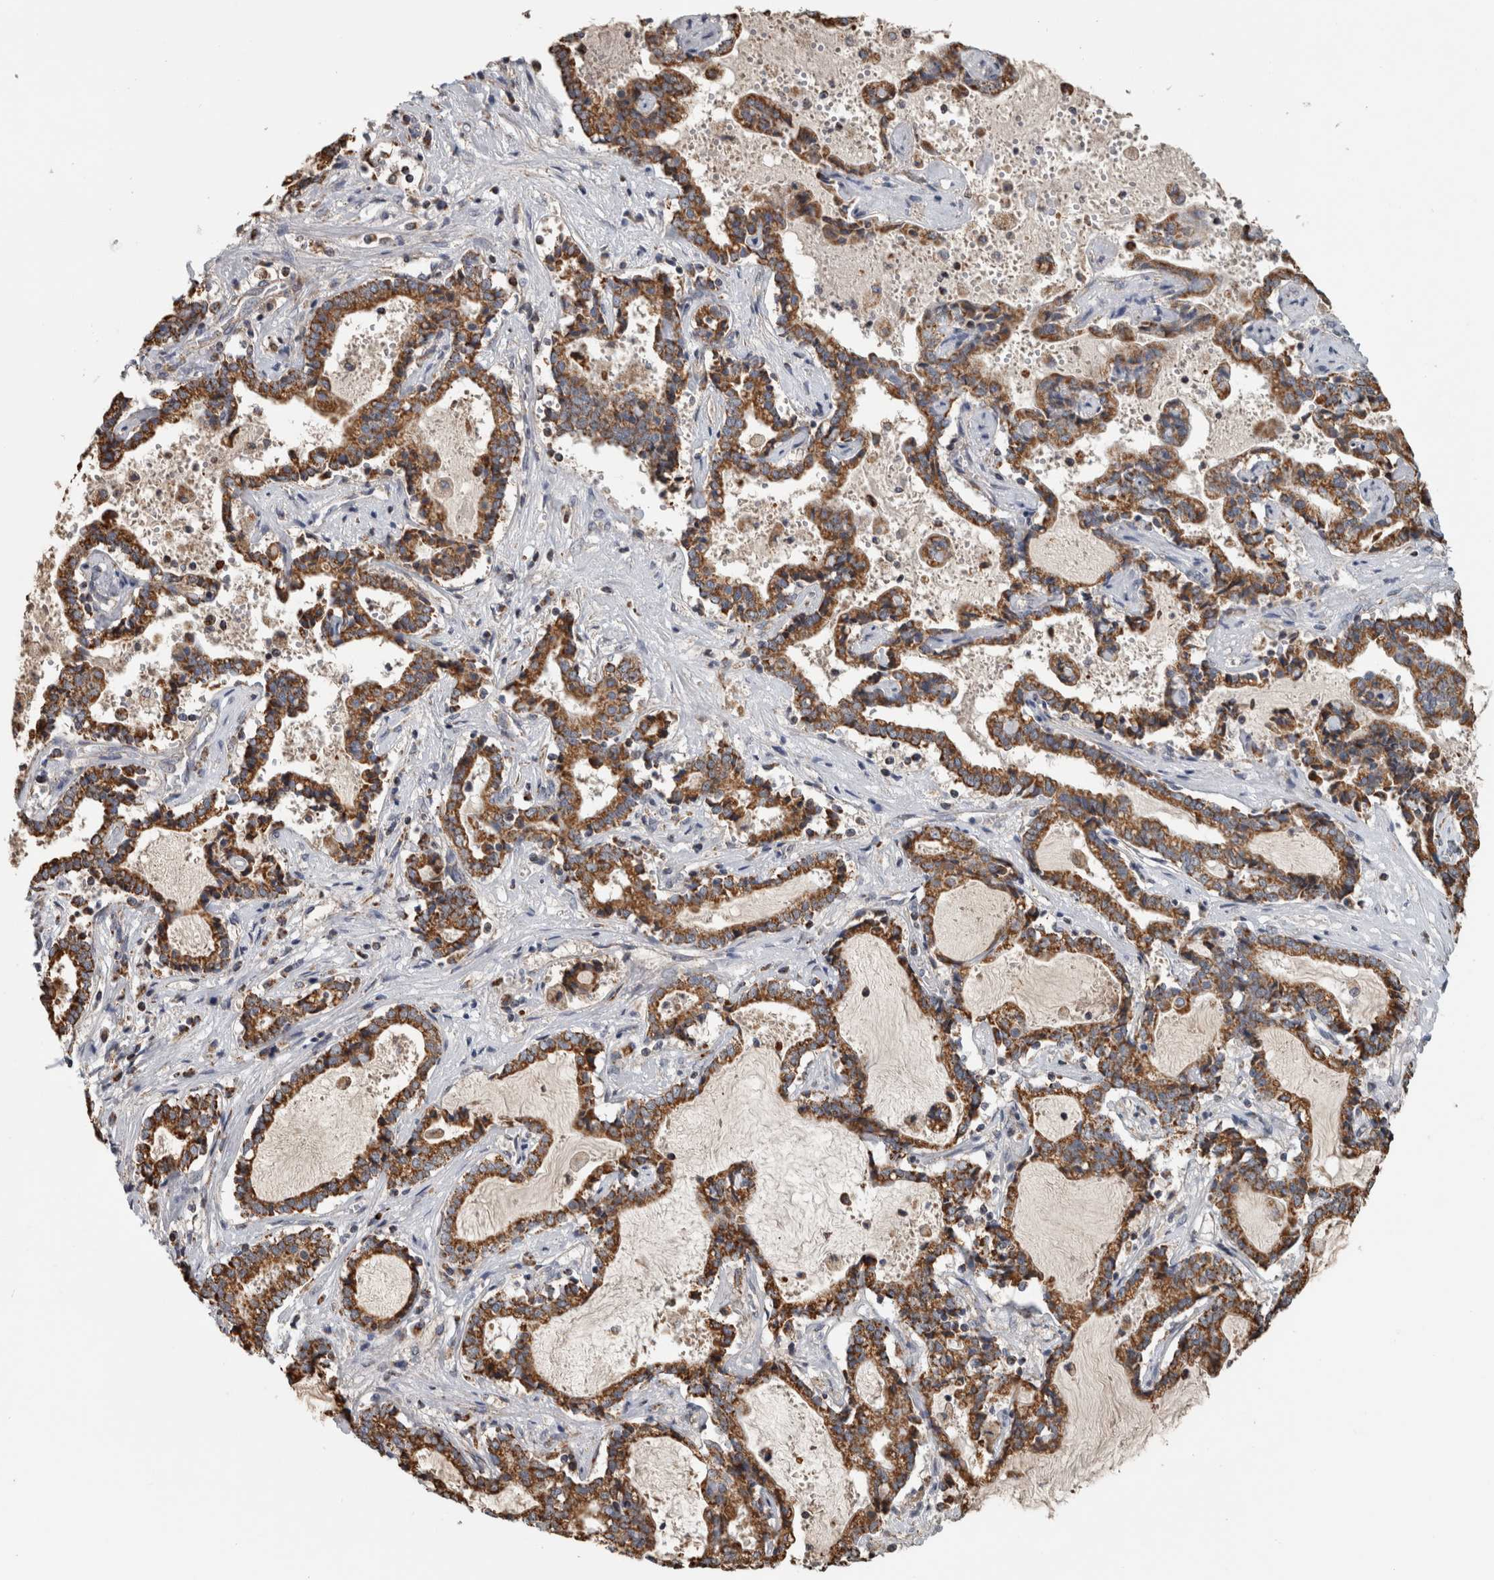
{"staining": {"intensity": "strong", "quantity": ">75%", "location": "cytoplasmic/membranous"}, "tissue": "liver cancer", "cell_type": "Tumor cells", "image_type": "cancer", "snomed": [{"axis": "morphology", "description": "Cholangiocarcinoma"}, {"axis": "topography", "description": "Liver"}], "caption": "Immunohistochemistry (IHC) staining of cholangiocarcinoma (liver), which demonstrates high levels of strong cytoplasmic/membranous staining in approximately >75% of tumor cells indicating strong cytoplasmic/membranous protein positivity. The staining was performed using DAB (brown) for protein detection and nuclei were counterstained in hematoxylin (blue).", "gene": "ST8SIA1", "patient": {"sex": "male", "age": 57}}